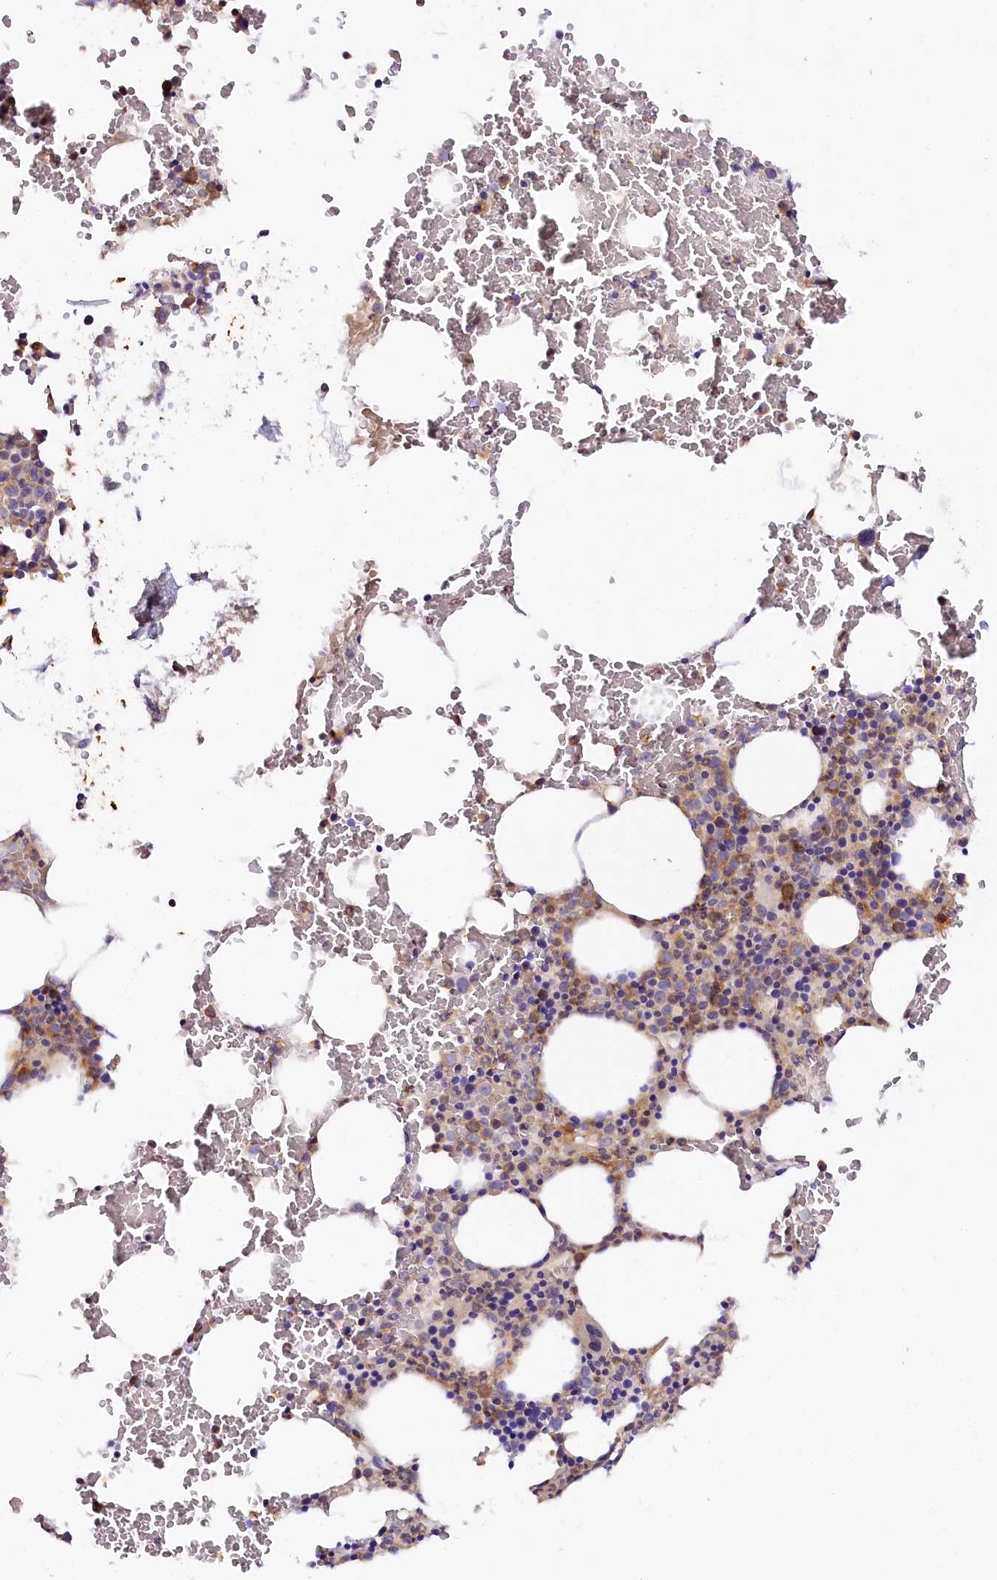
{"staining": {"intensity": "weak", "quantity": "<25%", "location": "cytoplasmic/membranous"}, "tissue": "bone marrow", "cell_type": "Hematopoietic cells", "image_type": "normal", "snomed": [{"axis": "morphology", "description": "Normal tissue, NOS"}, {"axis": "morphology", "description": "Inflammation, NOS"}, {"axis": "topography", "description": "Bone marrow"}], "caption": "The image displays no staining of hematopoietic cells in normal bone marrow. Nuclei are stained in blue.", "gene": "KATNB1", "patient": {"sex": "female", "age": 78}}